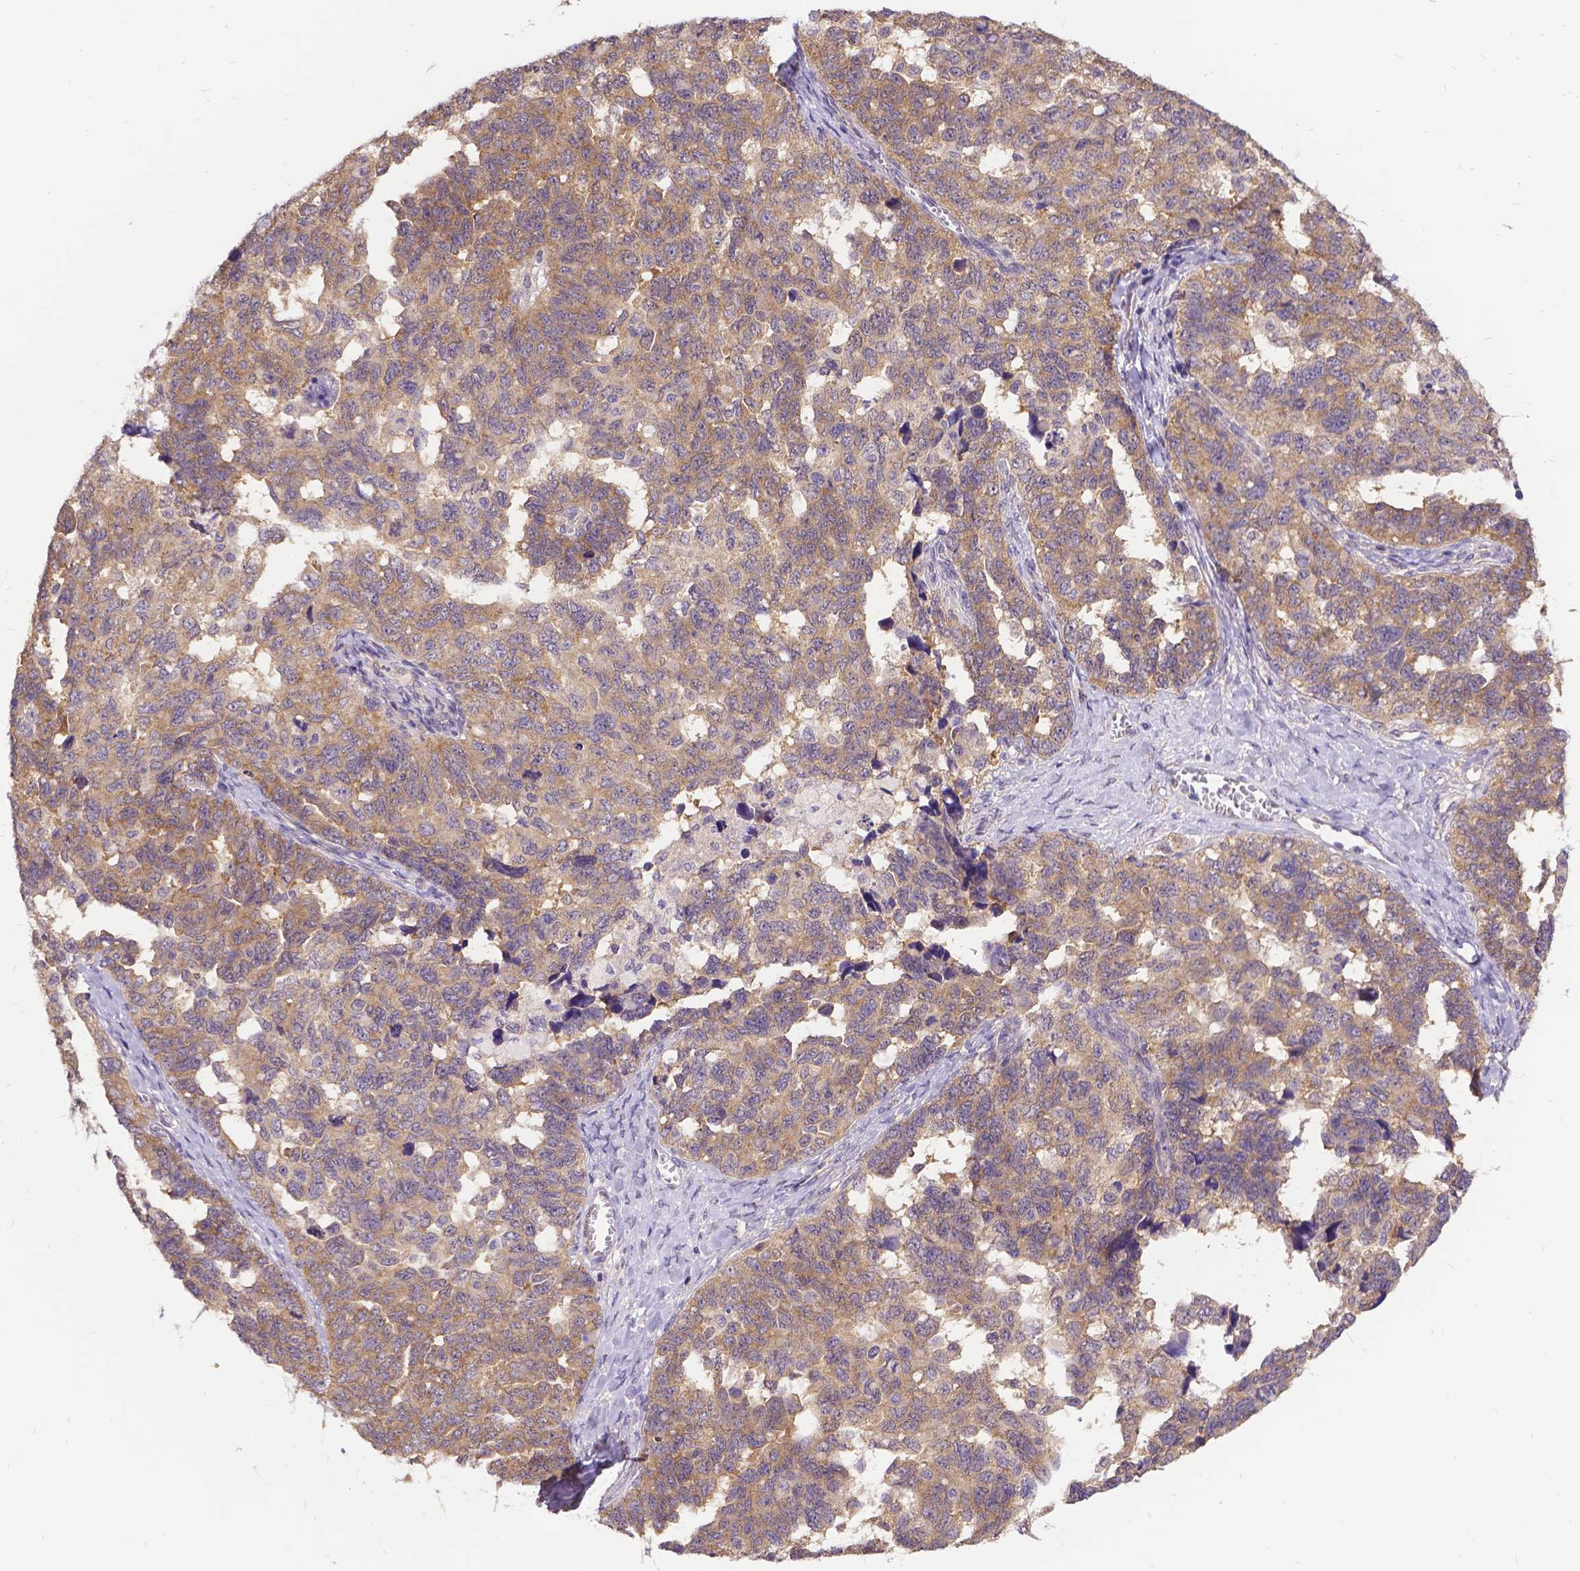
{"staining": {"intensity": "weak", "quantity": ">75%", "location": "cytoplasmic/membranous"}, "tissue": "ovarian cancer", "cell_type": "Tumor cells", "image_type": "cancer", "snomed": [{"axis": "morphology", "description": "Cystadenocarcinoma, serous, NOS"}, {"axis": "topography", "description": "Ovary"}], "caption": "Ovarian serous cystadenocarcinoma stained with a brown dye demonstrates weak cytoplasmic/membranous positive staining in about >75% of tumor cells.", "gene": "DENND6A", "patient": {"sex": "female", "age": 69}}